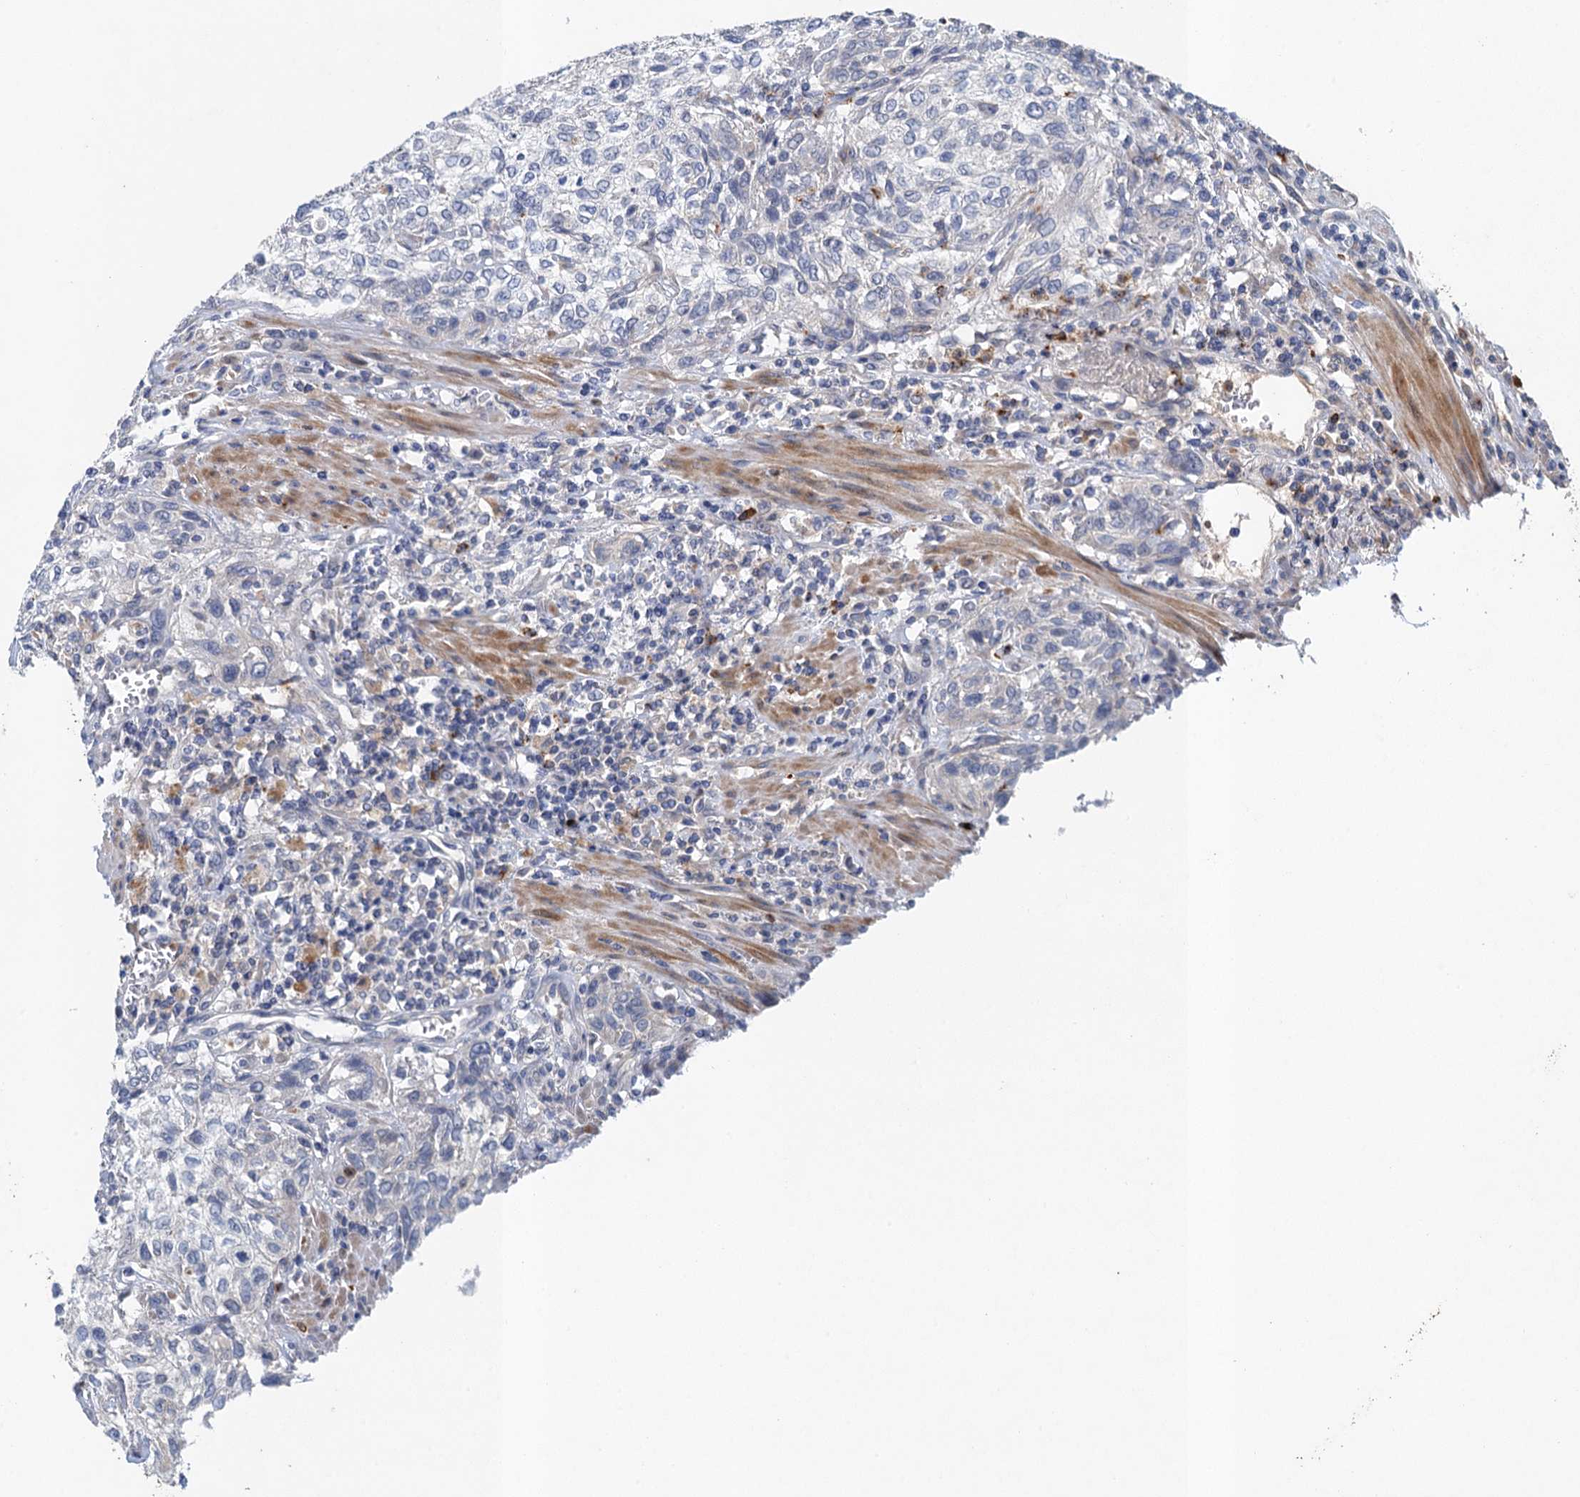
{"staining": {"intensity": "negative", "quantity": "none", "location": "none"}, "tissue": "urothelial cancer", "cell_type": "Tumor cells", "image_type": "cancer", "snomed": [{"axis": "morphology", "description": "Normal tissue, NOS"}, {"axis": "morphology", "description": "Urothelial carcinoma, NOS"}, {"axis": "topography", "description": "Urinary bladder"}, {"axis": "topography", "description": "Peripheral nerve tissue"}], "caption": "This is a photomicrograph of immunohistochemistry staining of urothelial cancer, which shows no expression in tumor cells.", "gene": "TPCN1", "patient": {"sex": "male", "age": 35}}